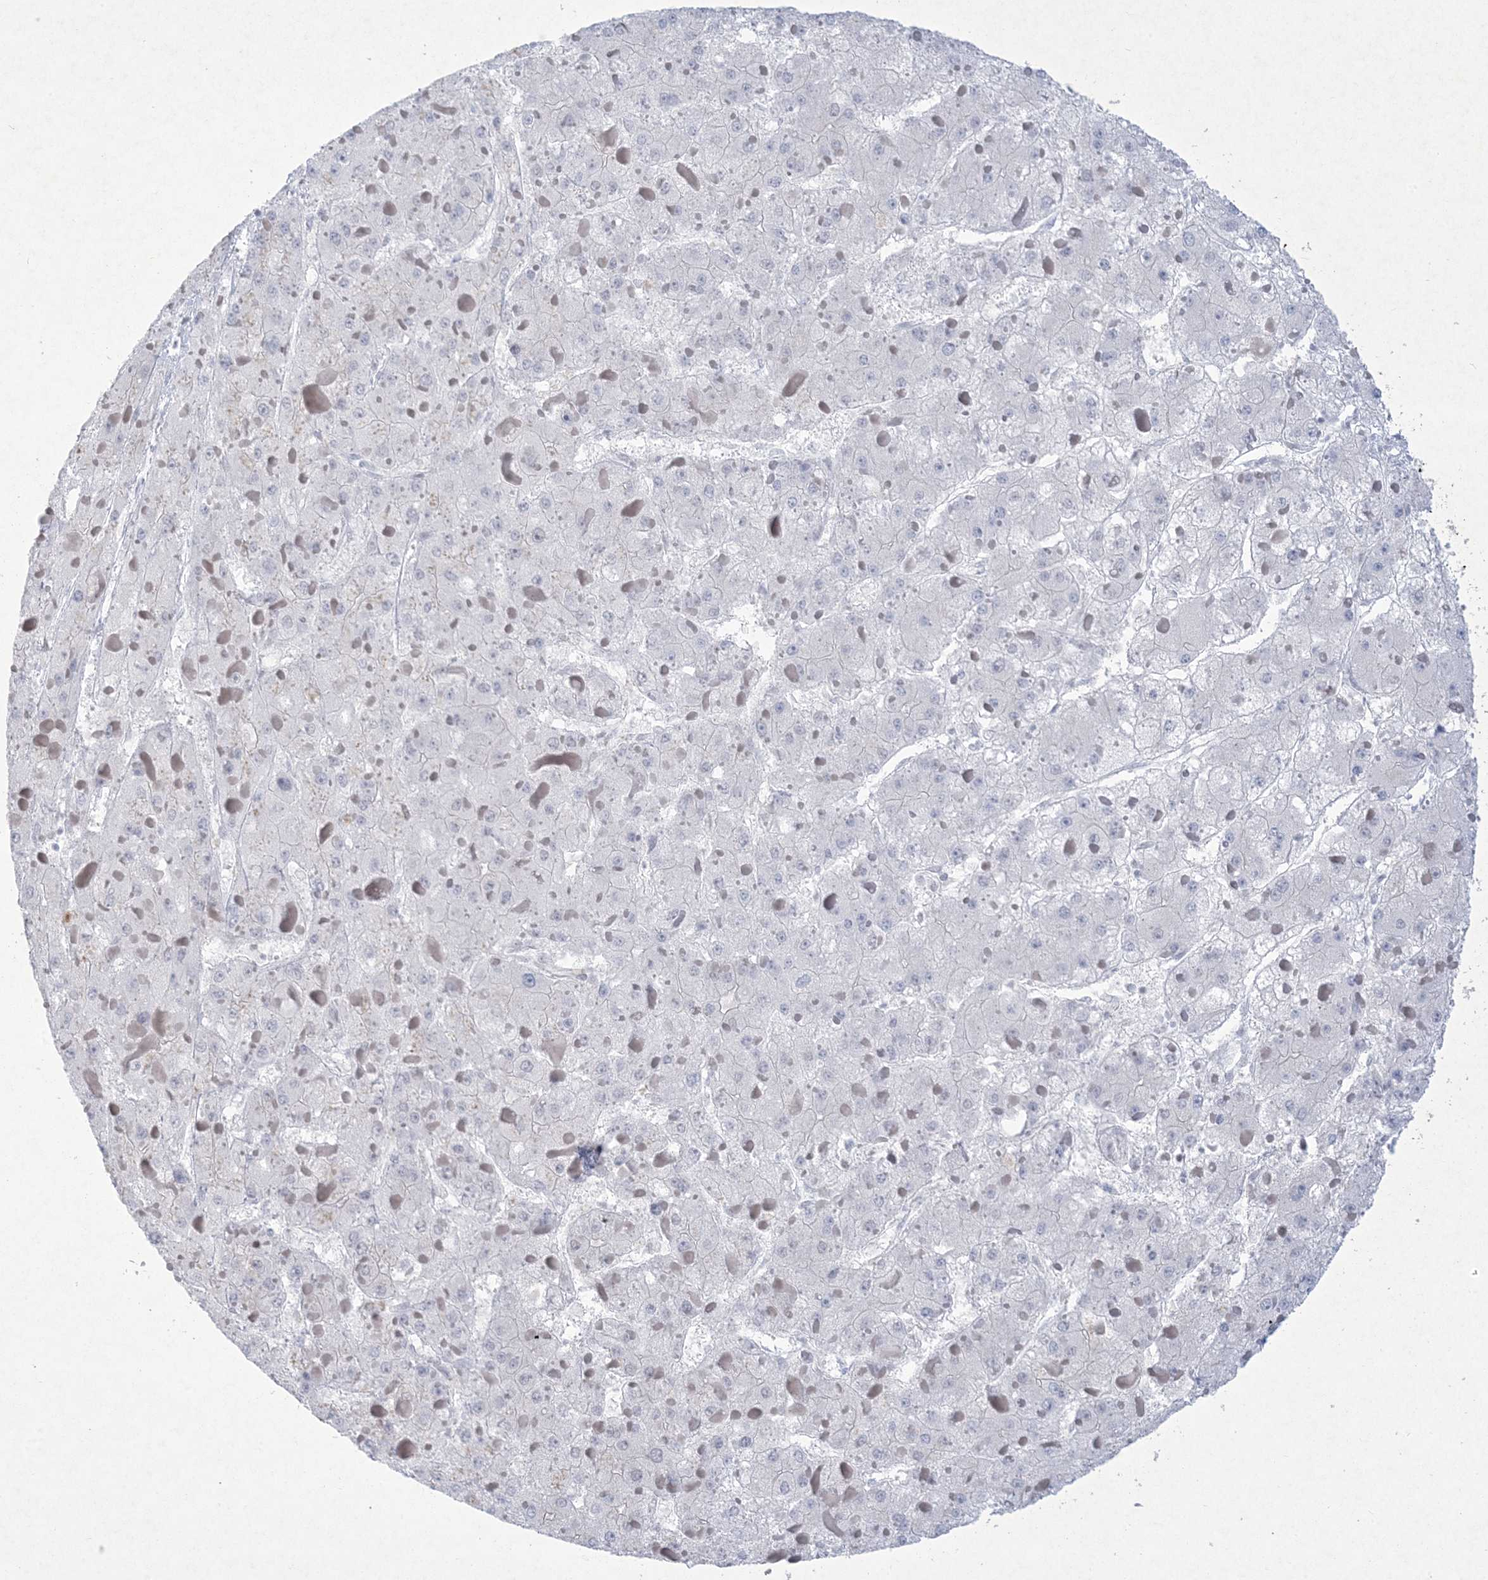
{"staining": {"intensity": "negative", "quantity": "none", "location": "none"}, "tissue": "liver cancer", "cell_type": "Tumor cells", "image_type": "cancer", "snomed": [{"axis": "morphology", "description": "Carcinoma, Hepatocellular, NOS"}, {"axis": "topography", "description": "Liver"}], "caption": "This micrograph is of hepatocellular carcinoma (liver) stained with immunohistochemistry (IHC) to label a protein in brown with the nuclei are counter-stained blue. There is no expression in tumor cells.", "gene": "HOMEZ", "patient": {"sex": "female", "age": 73}}